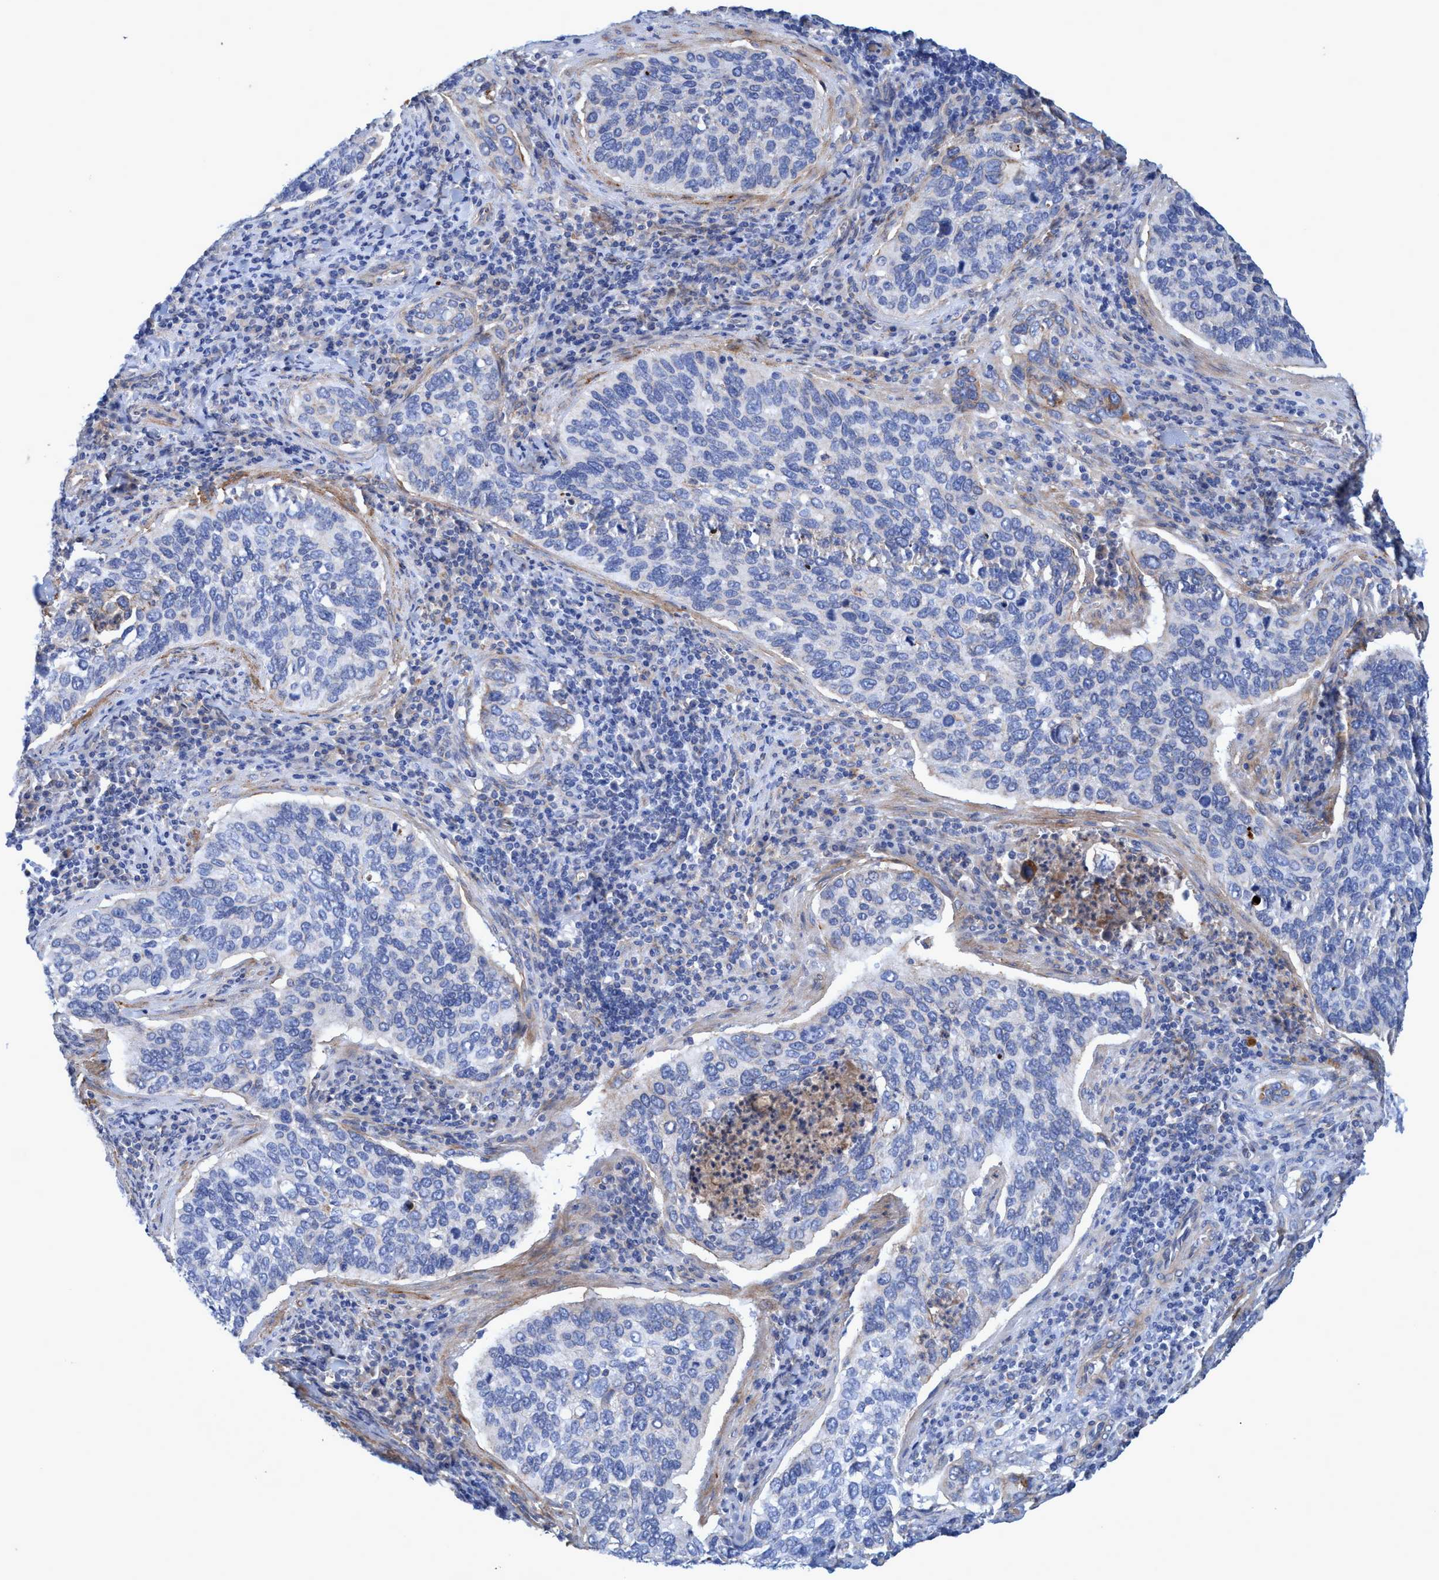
{"staining": {"intensity": "negative", "quantity": "none", "location": "none"}, "tissue": "cervical cancer", "cell_type": "Tumor cells", "image_type": "cancer", "snomed": [{"axis": "morphology", "description": "Squamous cell carcinoma, NOS"}, {"axis": "topography", "description": "Cervix"}], "caption": "An IHC photomicrograph of cervical squamous cell carcinoma is shown. There is no staining in tumor cells of cervical squamous cell carcinoma.", "gene": "GULP1", "patient": {"sex": "female", "age": 53}}